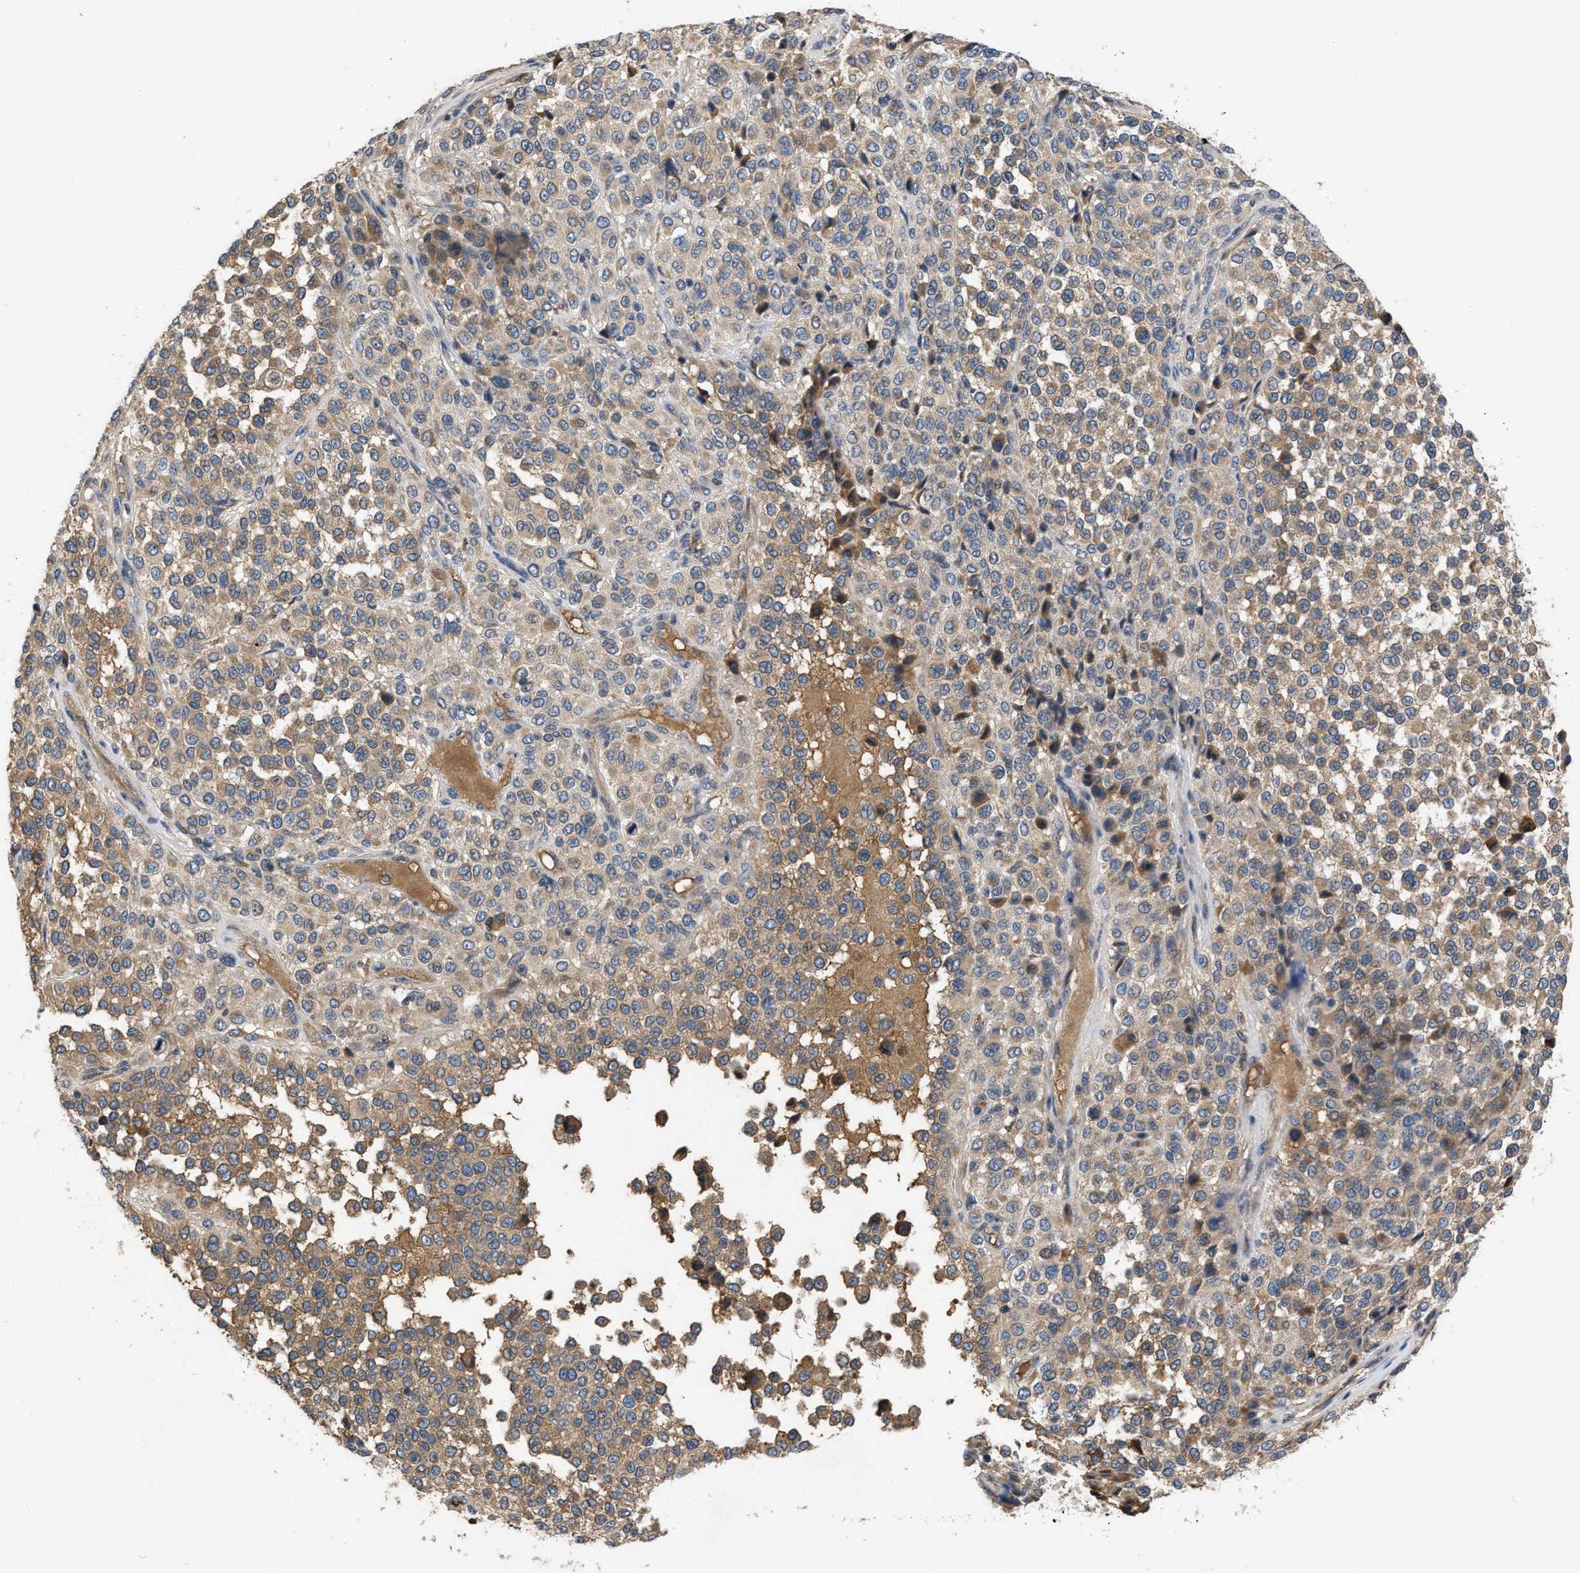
{"staining": {"intensity": "moderate", "quantity": ">75%", "location": "cytoplasmic/membranous"}, "tissue": "melanoma", "cell_type": "Tumor cells", "image_type": "cancer", "snomed": [{"axis": "morphology", "description": "Malignant melanoma, Metastatic site"}, {"axis": "topography", "description": "Pancreas"}], "caption": "A high-resolution photomicrograph shows immunohistochemistry staining of melanoma, which exhibits moderate cytoplasmic/membranous staining in about >75% of tumor cells.", "gene": "VPS4A", "patient": {"sex": "female", "age": 30}}